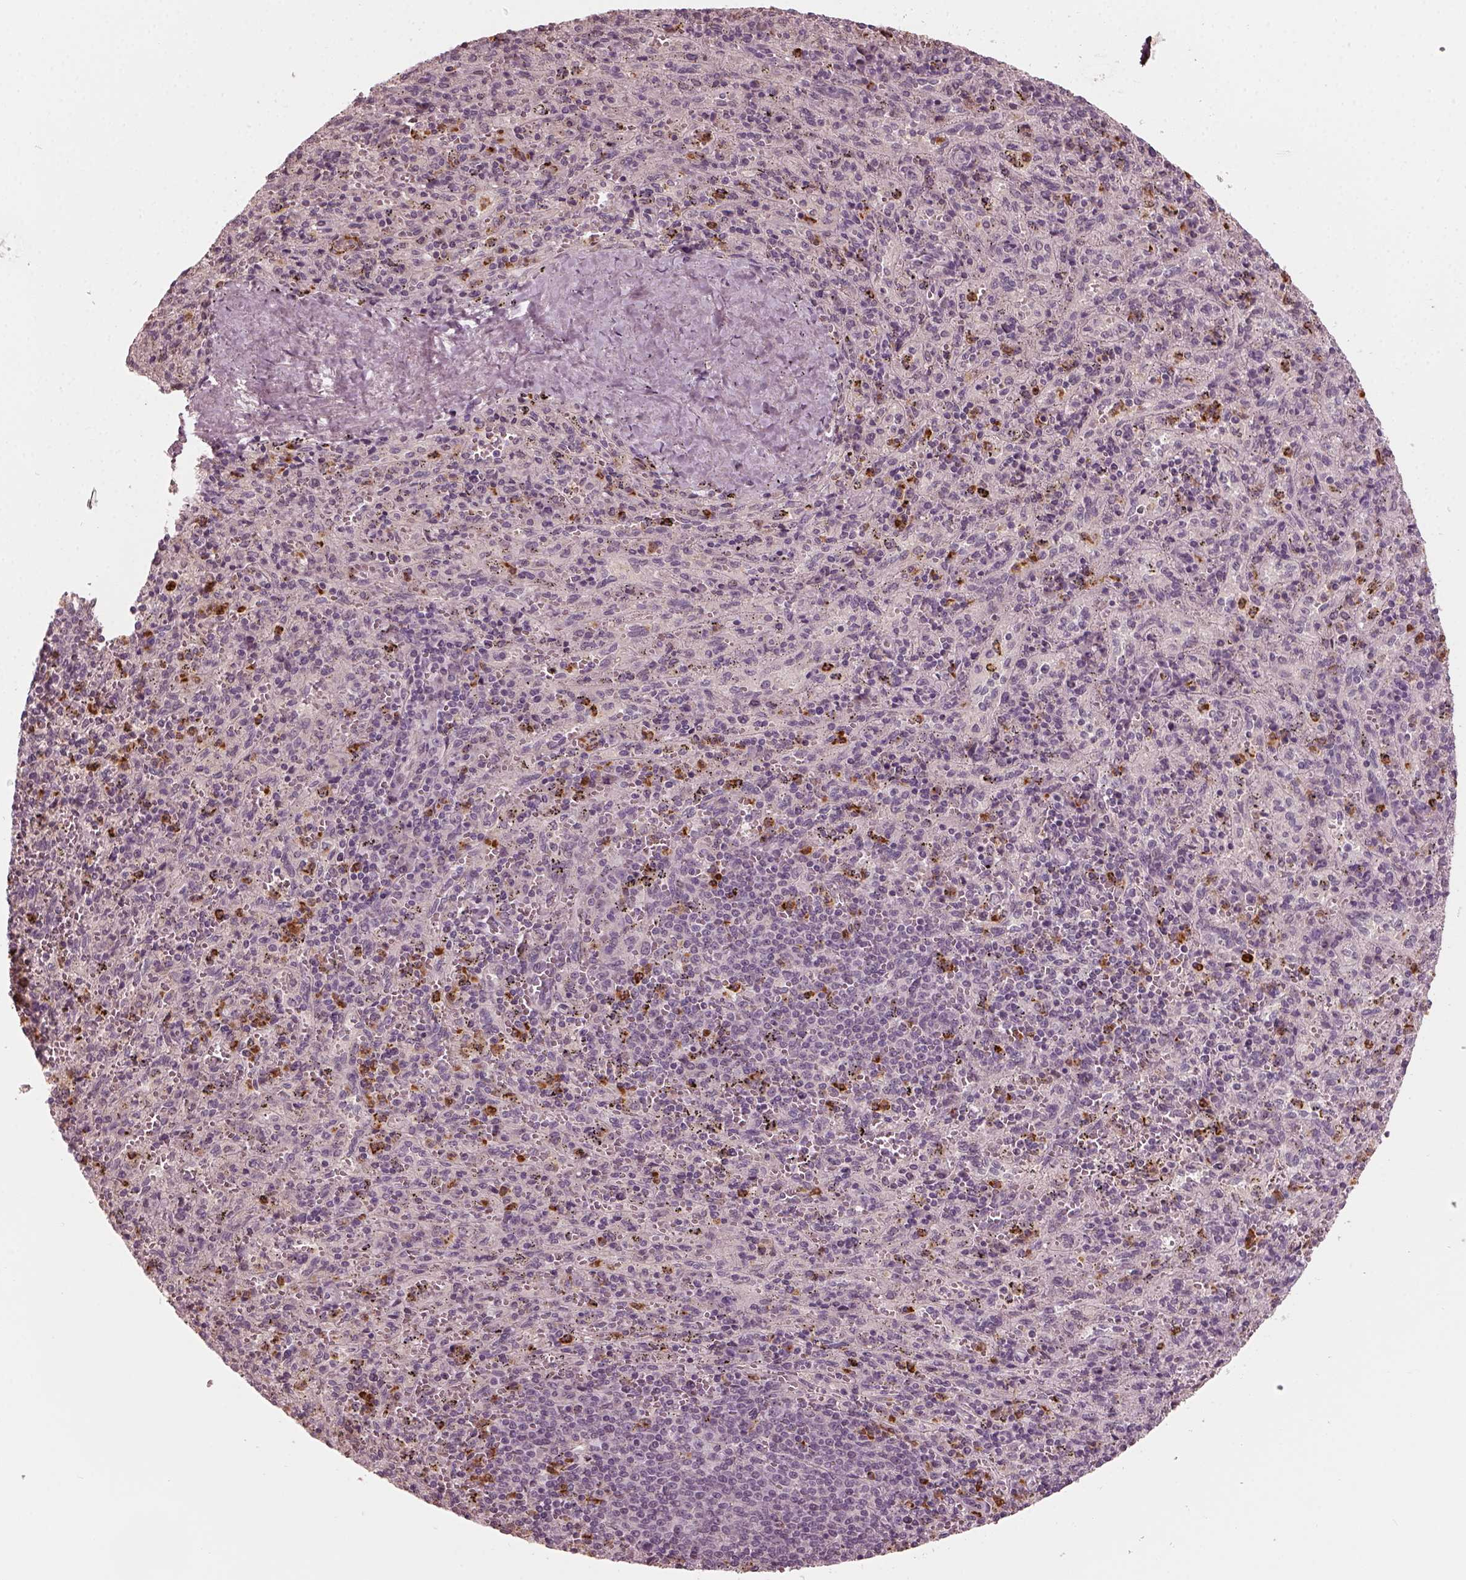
{"staining": {"intensity": "moderate", "quantity": "<25%", "location": "cytoplasmic/membranous"}, "tissue": "spleen", "cell_type": "Cells in red pulp", "image_type": "normal", "snomed": [{"axis": "morphology", "description": "Normal tissue, NOS"}, {"axis": "topography", "description": "Spleen"}], "caption": "DAB immunohistochemical staining of unremarkable spleen reveals moderate cytoplasmic/membranous protein positivity in approximately <25% of cells in red pulp. (DAB = brown stain, brightfield microscopy at high magnification).", "gene": "CHIT1", "patient": {"sex": "male", "age": 57}}